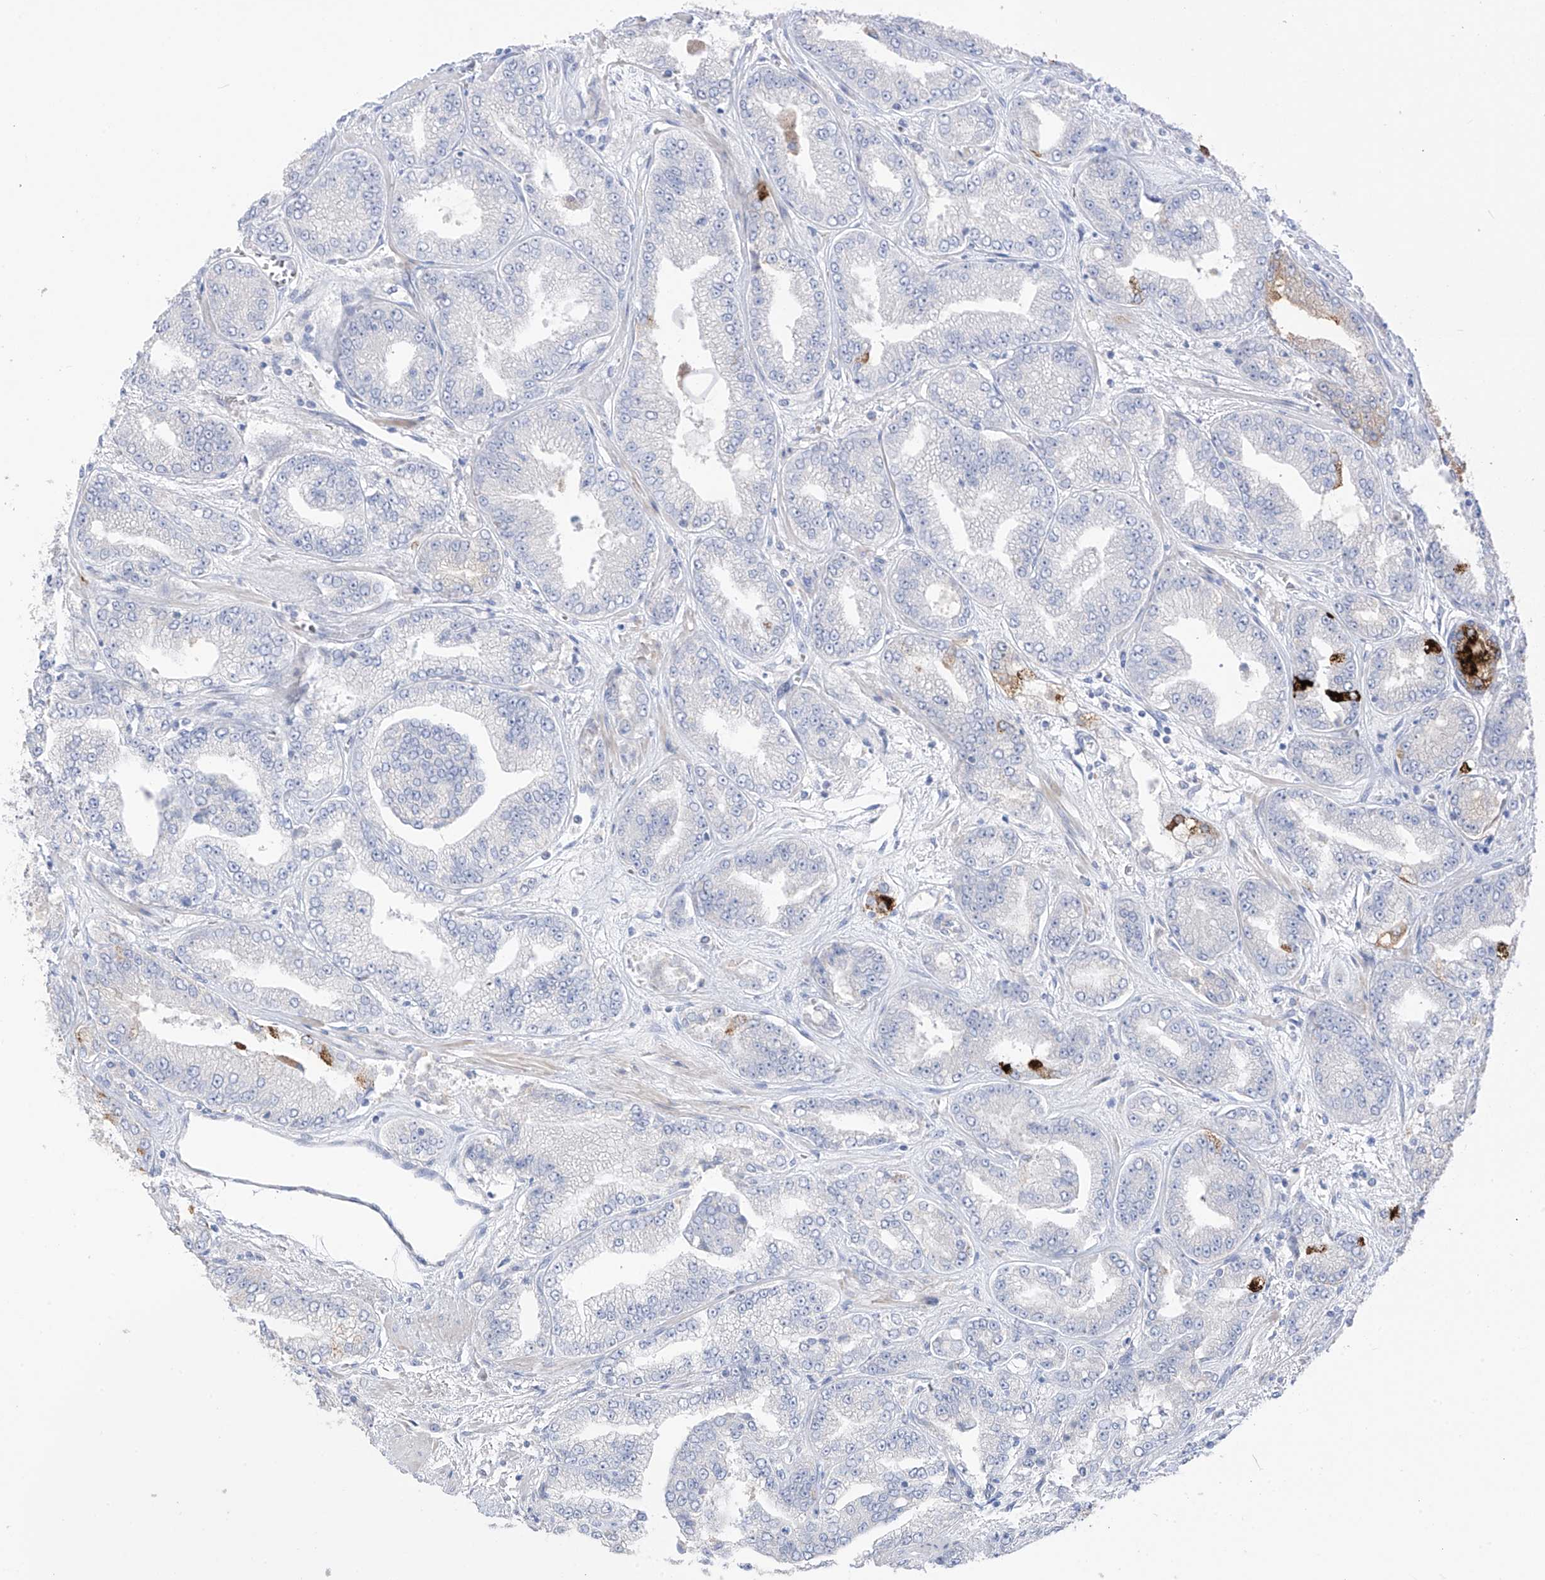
{"staining": {"intensity": "negative", "quantity": "none", "location": "none"}, "tissue": "prostate cancer", "cell_type": "Tumor cells", "image_type": "cancer", "snomed": [{"axis": "morphology", "description": "Adenocarcinoma, High grade"}, {"axis": "topography", "description": "Prostate"}], "caption": "IHC histopathology image of prostate cancer stained for a protein (brown), which exhibits no positivity in tumor cells.", "gene": "ASPRV1", "patient": {"sex": "male", "age": 71}}